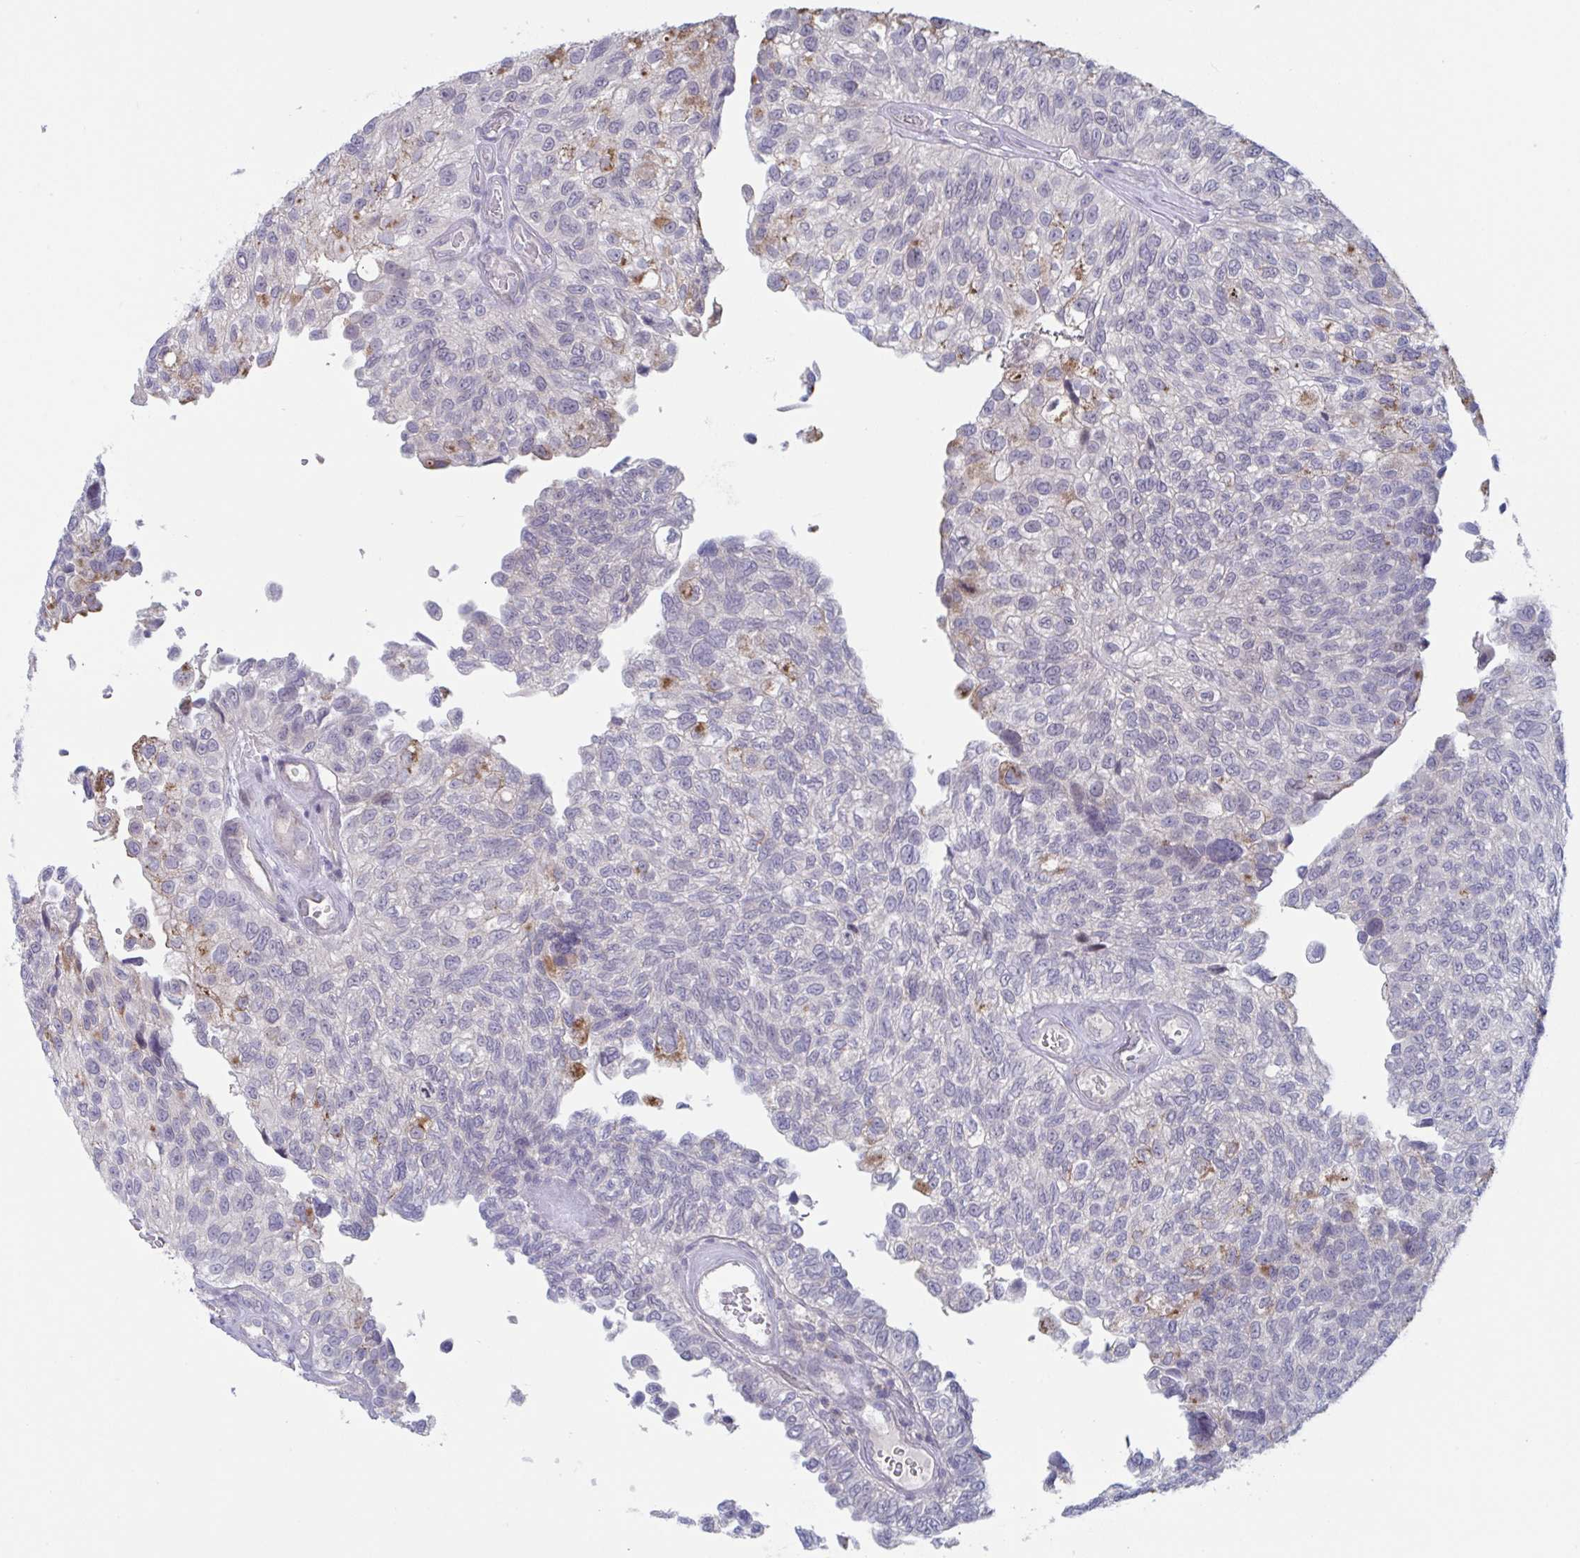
{"staining": {"intensity": "moderate", "quantity": "<25%", "location": "cytoplasmic/membranous"}, "tissue": "urothelial cancer", "cell_type": "Tumor cells", "image_type": "cancer", "snomed": [{"axis": "morphology", "description": "Urothelial carcinoma, NOS"}, {"axis": "topography", "description": "Urinary bladder"}], "caption": "Immunohistochemical staining of human transitional cell carcinoma demonstrates low levels of moderate cytoplasmic/membranous protein positivity in about <25% of tumor cells. The staining is performed using DAB brown chromogen to label protein expression. The nuclei are counter-stained blue using hematoxylin.", "gene": "STK26", "patient": {"sex": "male", "age": 87}}